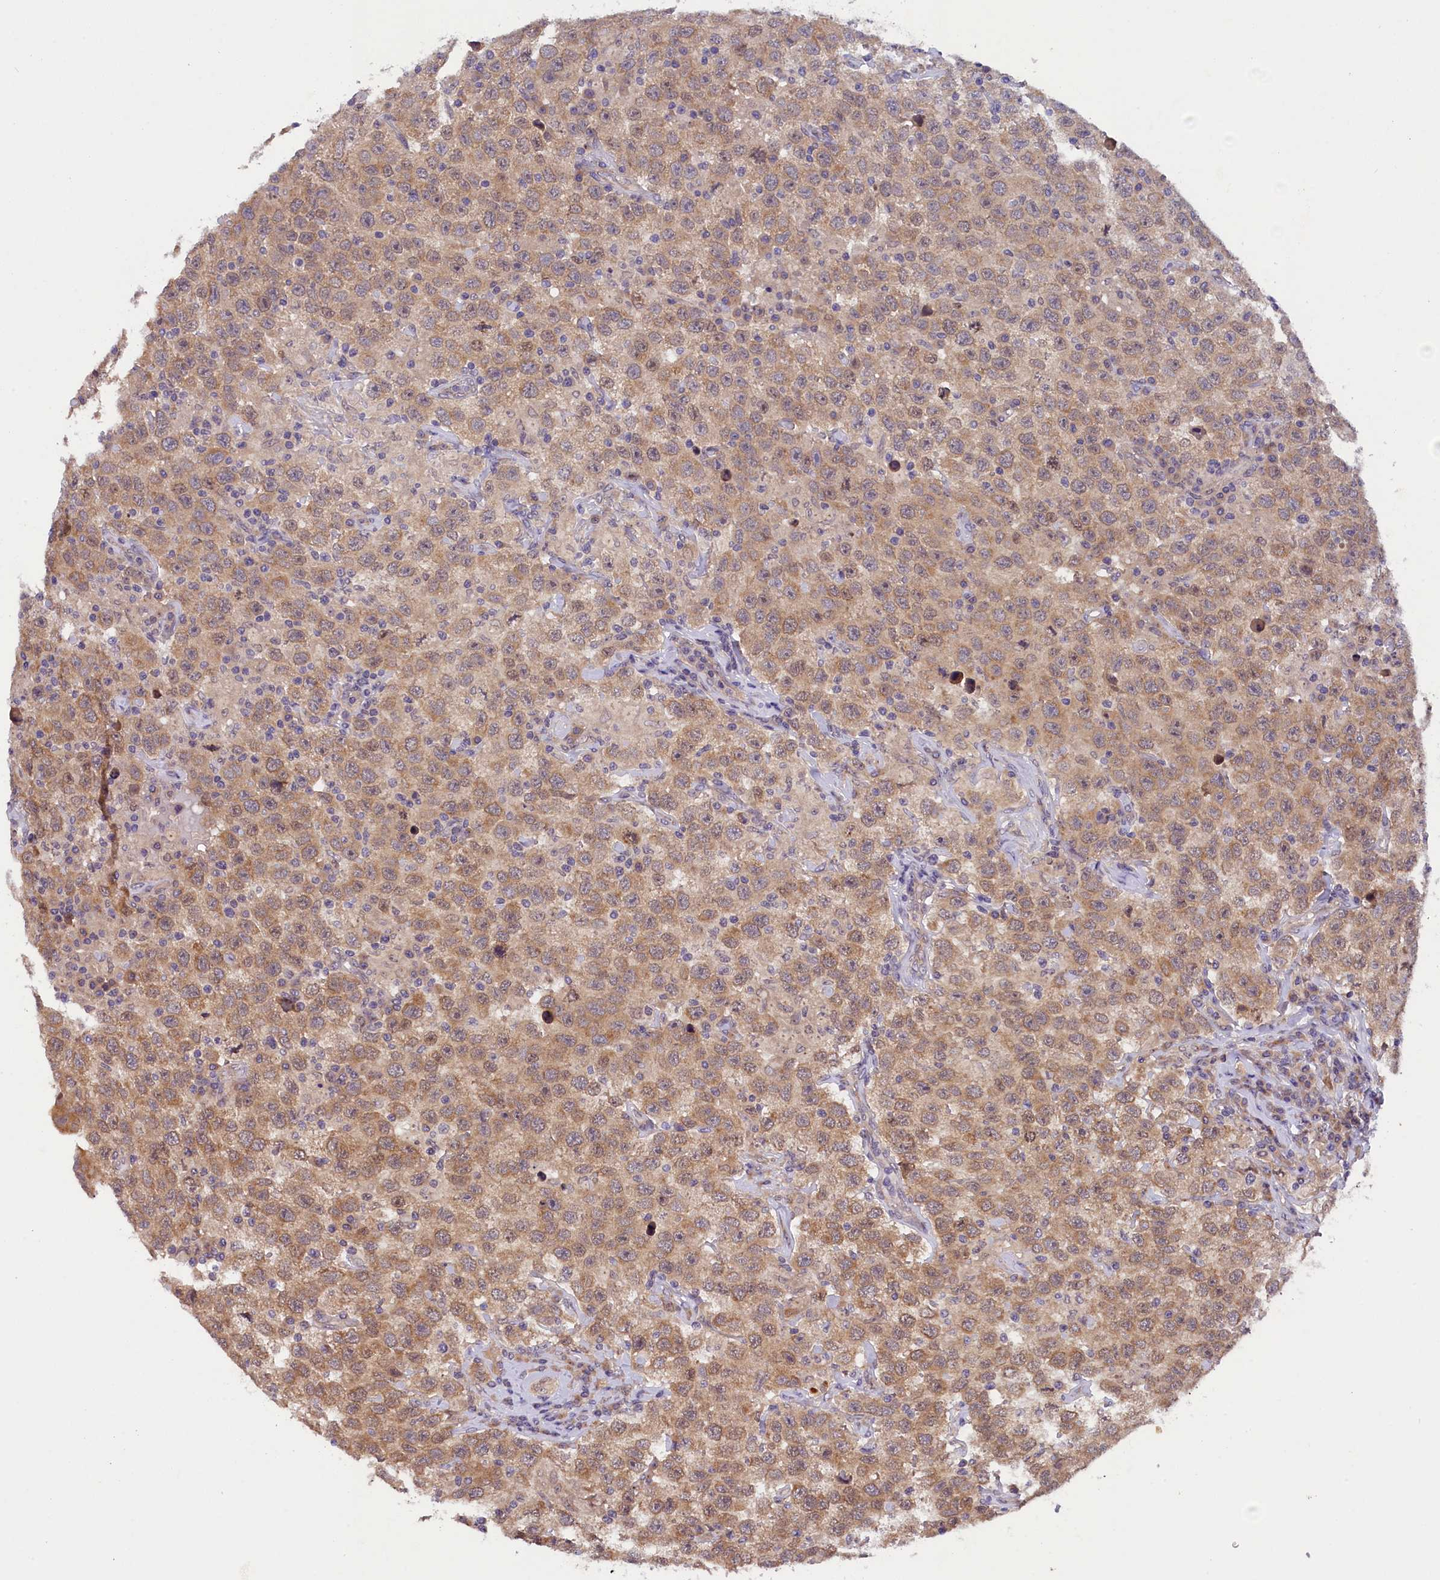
{"staining": {"intensity": "weak", "quantity": ">75%", "location": "cytoplasmic/membranous"}, "tissue": "testis cancer", "cell_type": "Tumor cells", "image_type": "cancer", "snomed": [{"axis": "morphology", "description": "Seminoma, NOS"}, {"axis": "topography", "description": "Testis"}], "caption": "Seminoma (testis) was stained to show a protein in brown. There is low levels of weak cytoplasmic/membranous staining in approximately >75% of tumor cells. The staining was performed using DAB to visualize the protein expression in brown, while the nuclei were stained in blue with hematoxylin (Magnification: 20x).", "gene": "CCDC9B", "patient": {"sex": "male", "age": 41}}